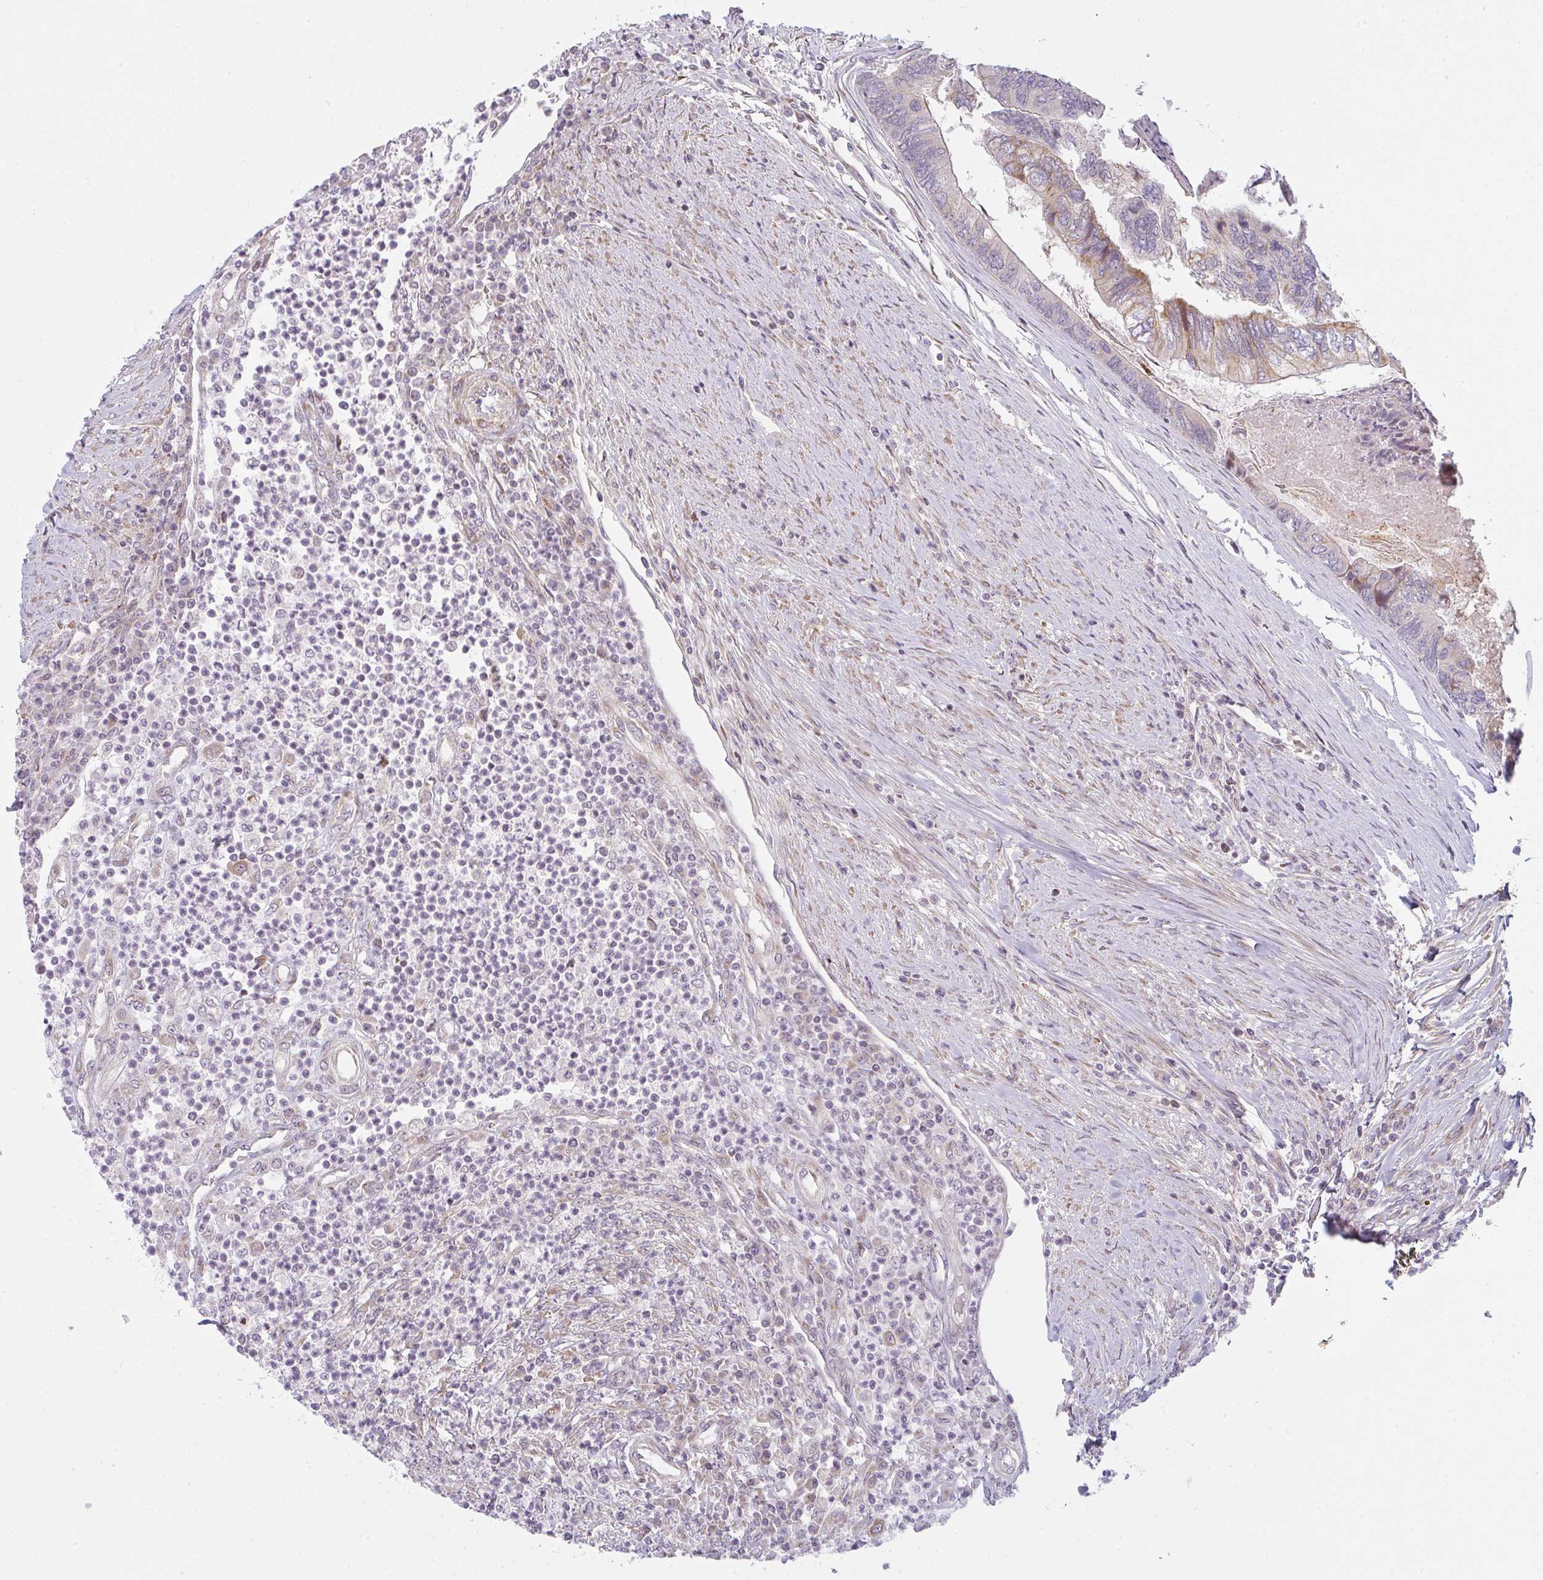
{"staining": {"intensity": "weak", "quantity": "<25%", "location": "cytoplasmic/membranous"}, "tissue": "colorectal cancer", "cell_type": "Tumor cells", "image_type": "cancer", "snomed": [{"axis": "morphology", "description": "Adenocarcinoma, NOS"}, {"axis": "topography", "description": "Colon"}], "caption": "Tumor cells are negative for brown protein staining in colorectal cancer (adenocarcinoma).", "gene": "TMEM237", "patient": {"sex": "female", "age": 67}}